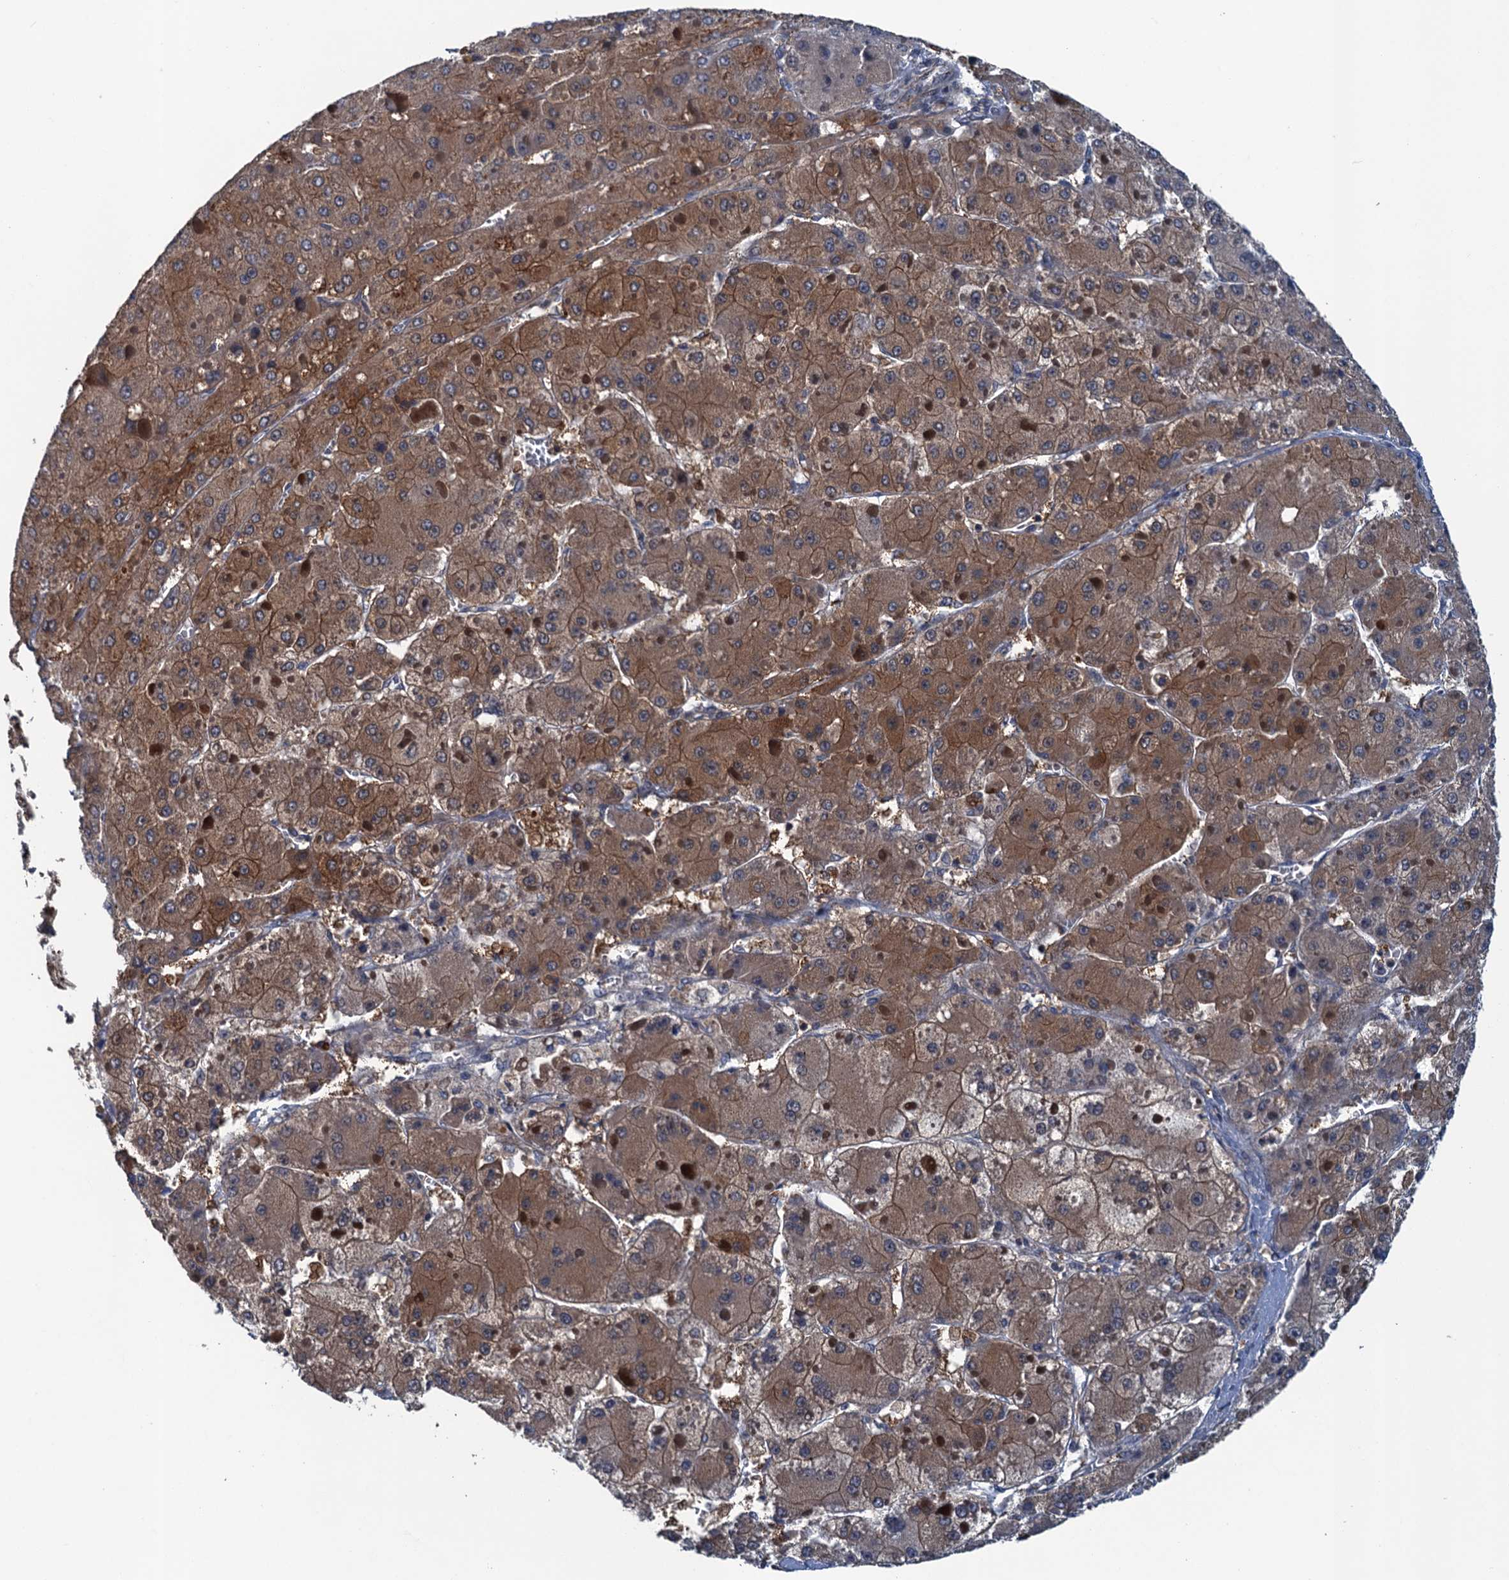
{"staining": {"intensity": "moderate", "quantity": "25%-75%", "location": "cytoplasmic/membranous"}, "tissue": "liver cancer", "cell_type": "Tumor cells", "image_type": "cancer", "snomed": [{"axis": "morphology", "description": "Carcinoma, Hepatocellular, NOS"}, {"axis": "topography", "description": "Liver"}], "caption": "Liver hepatocellular carcinoma stained with IHC shows moderate cytoplasmic/membranous staining in approximately 25%-75% of tumor cells.", "gene": "RNF165", "patient": {"sex": "female", "age": 73}}